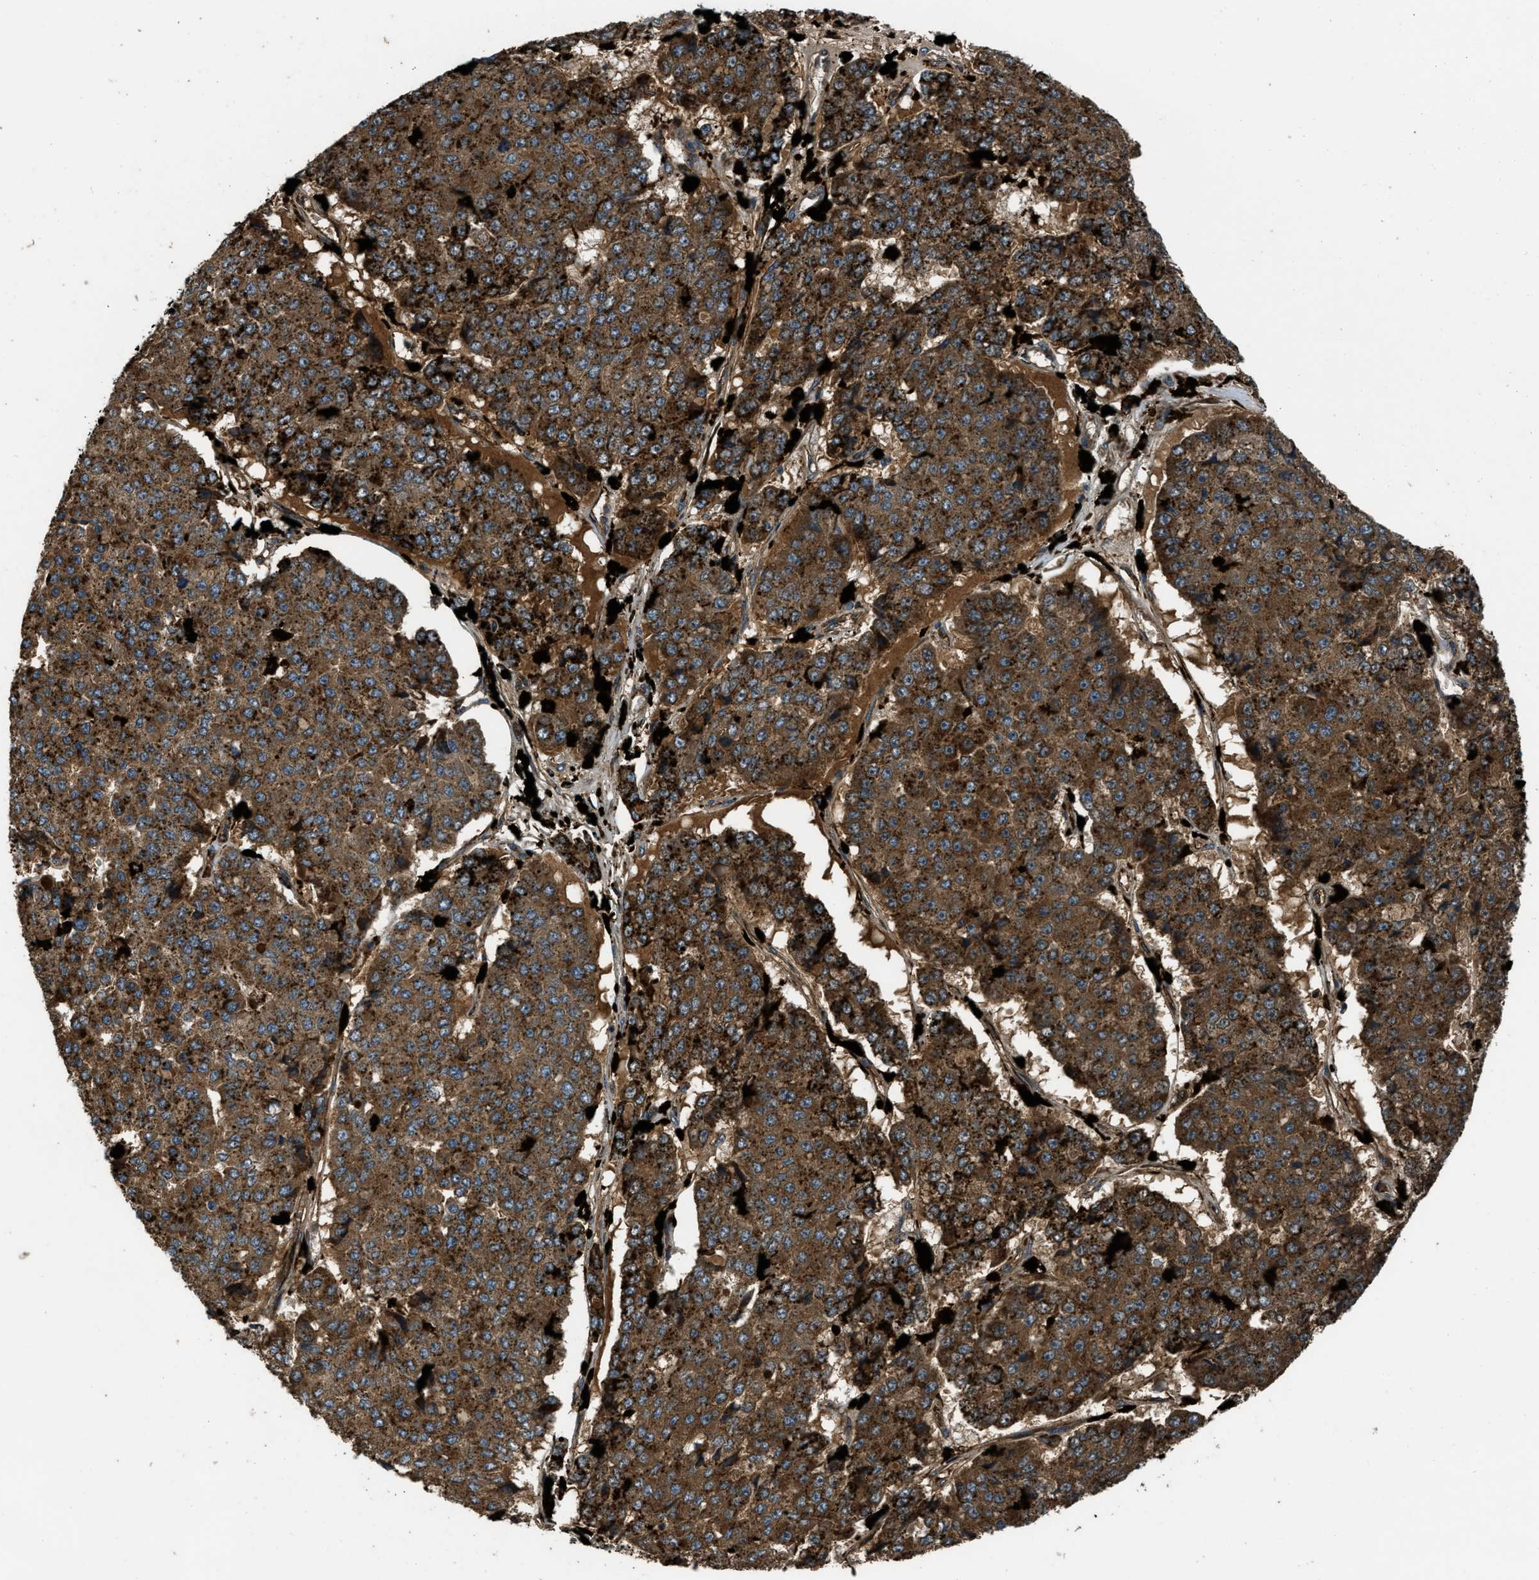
{"staining": {"intensity": "strong", "quantity": ">75%", "location": "cytoplasmic/membranous"}, "tissue": "pancreatic cancer", "cell_type": "Tumor cells", "image_type": "cancer", "snomed": [{"axis": "morphology", "description": "Adenocarcinoma, NOS"}, {"axis": "topography", "description": "Pancreas"}], "caption": "Brown immunohistochemical staining in human pancreatic adenocarcinoma displays strong cytoplasmic/membranous expression in approximately >75% of tumor cells.", "gene": "GGH", "patient": {"sex": "male", "age": 50}}